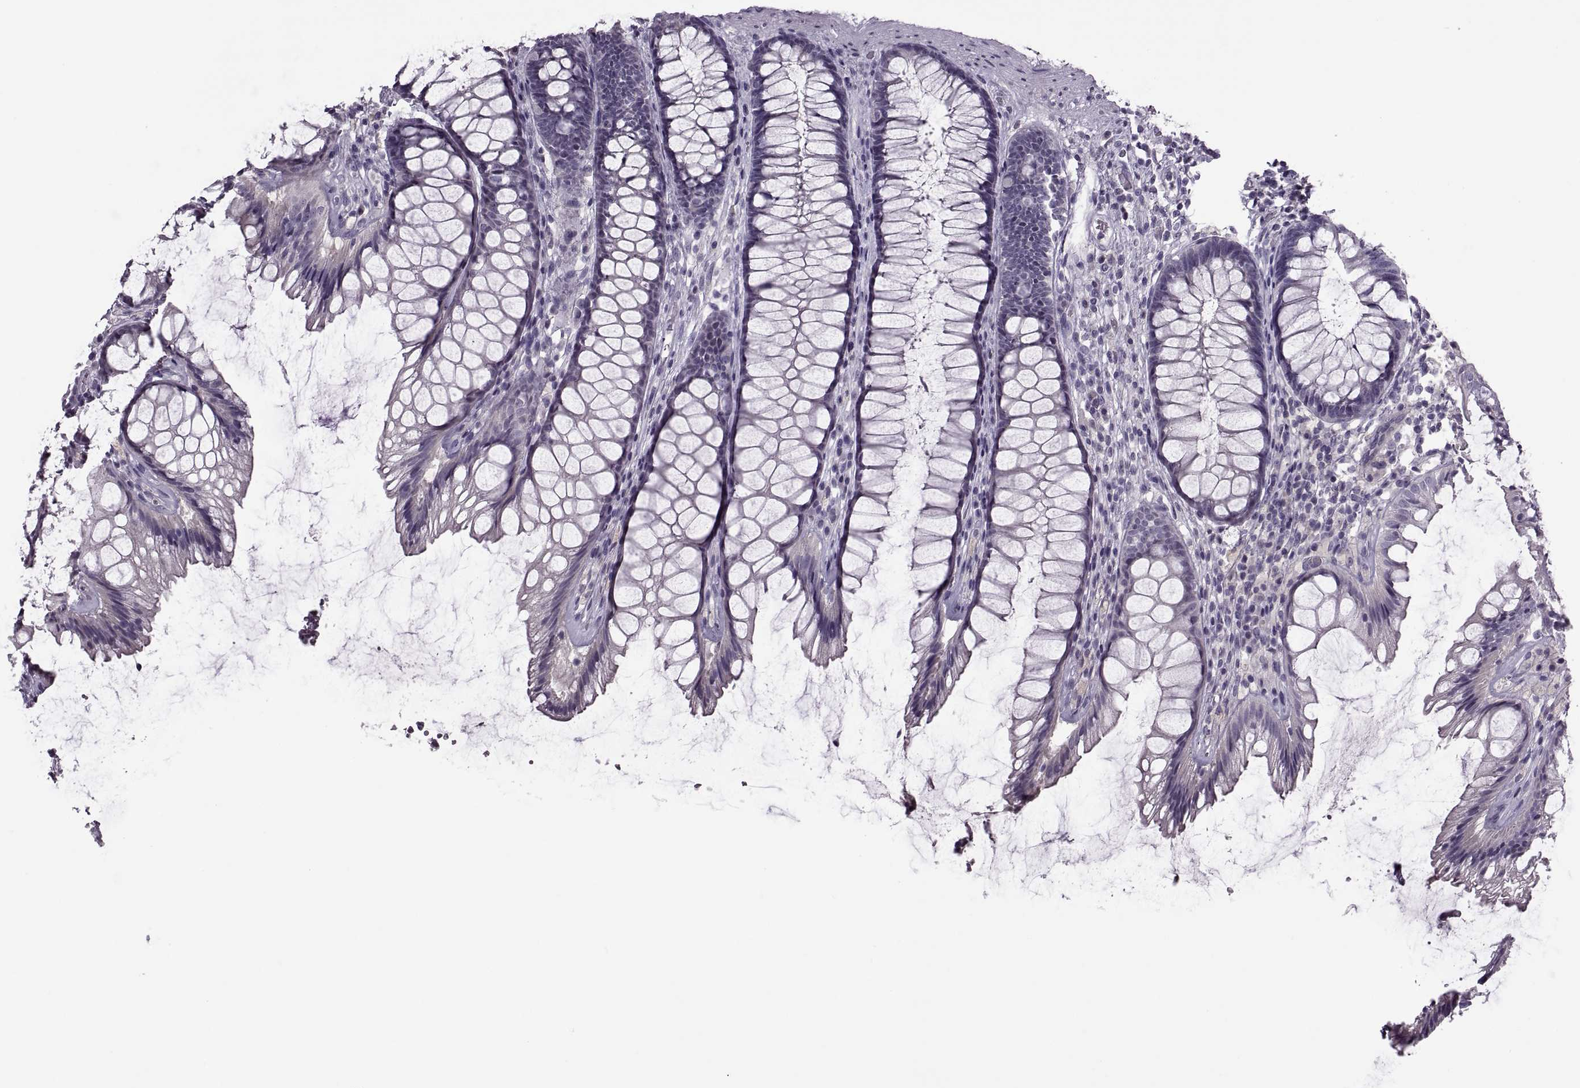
{"staining": {"intensity": "negative", "quantity": "none", "location": "none"}, "tissue": "rectum", "cell_type": "Glandular cells", "image_type": "normal", "snomed": [{"axis": "morphology", "description": "Normal tissue, NOS"}, {"axis": "topography", "description": "Rectum"}], "caption": "The image shows no staining of glandular cells in unremarkable rectum. (Brightfield microscopy of DAB (3,3'-diaminobenzidine) immunohistochemistry at high magnification).", "gene": "RSPH6A", "patient": {"sex": "male", "age": 72}}